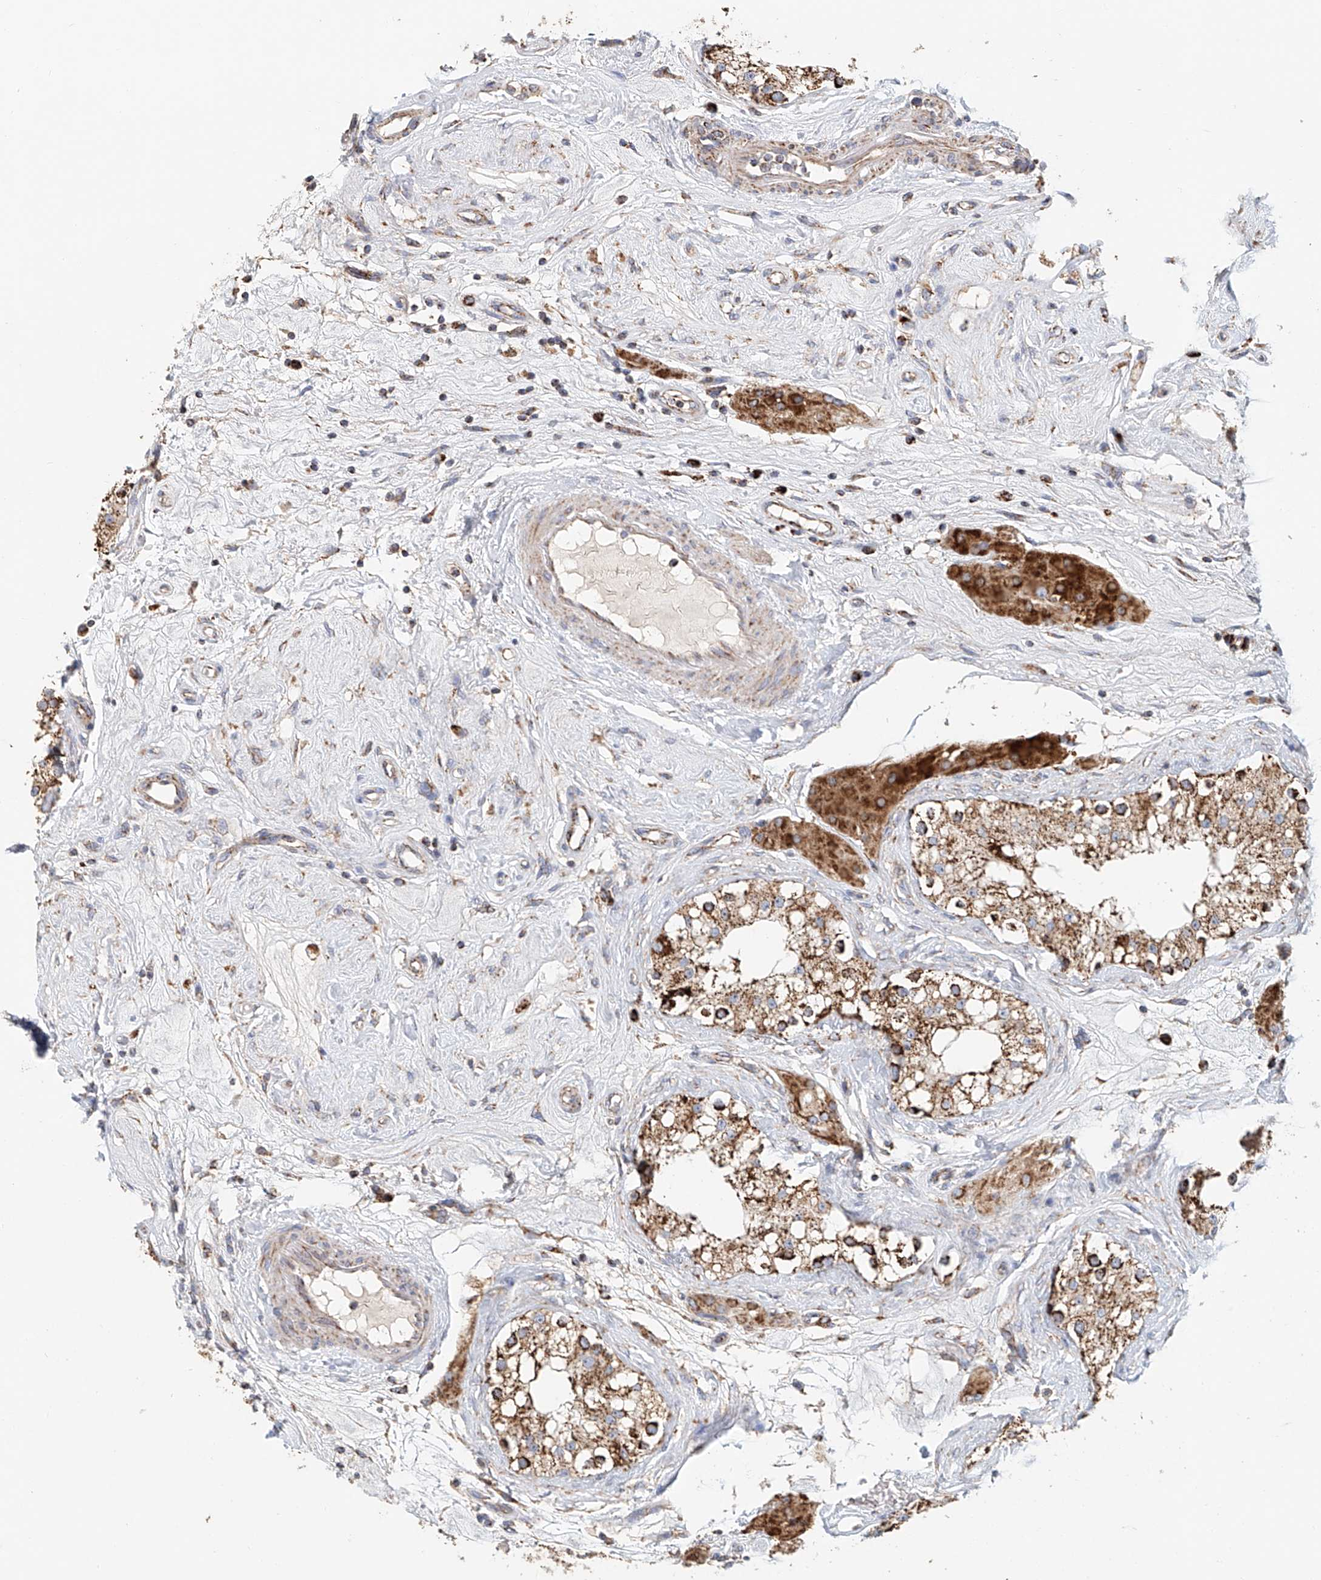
{"staining": {"intensity": "moderate", "quantity": ">75%", "location": "cytoplasmic/membranous"}, "tissue": "testis", "cell_type": "Cells in seminiferous ducts", "image_type": "normal", "snomed": [{"axis": "morphology", "description": "Normal tissue, NOS"}, {"axis": "topography", "description": "Testis"}], "caption": "Immunohistochemical staining of normal testis displays >75% levels of moderate cytoplasmic/membranous protein positivity in about >75% of cells in seminiferous ducts.", "gene": "MCL1", "patient": {"sex": "male", "age": 84}}